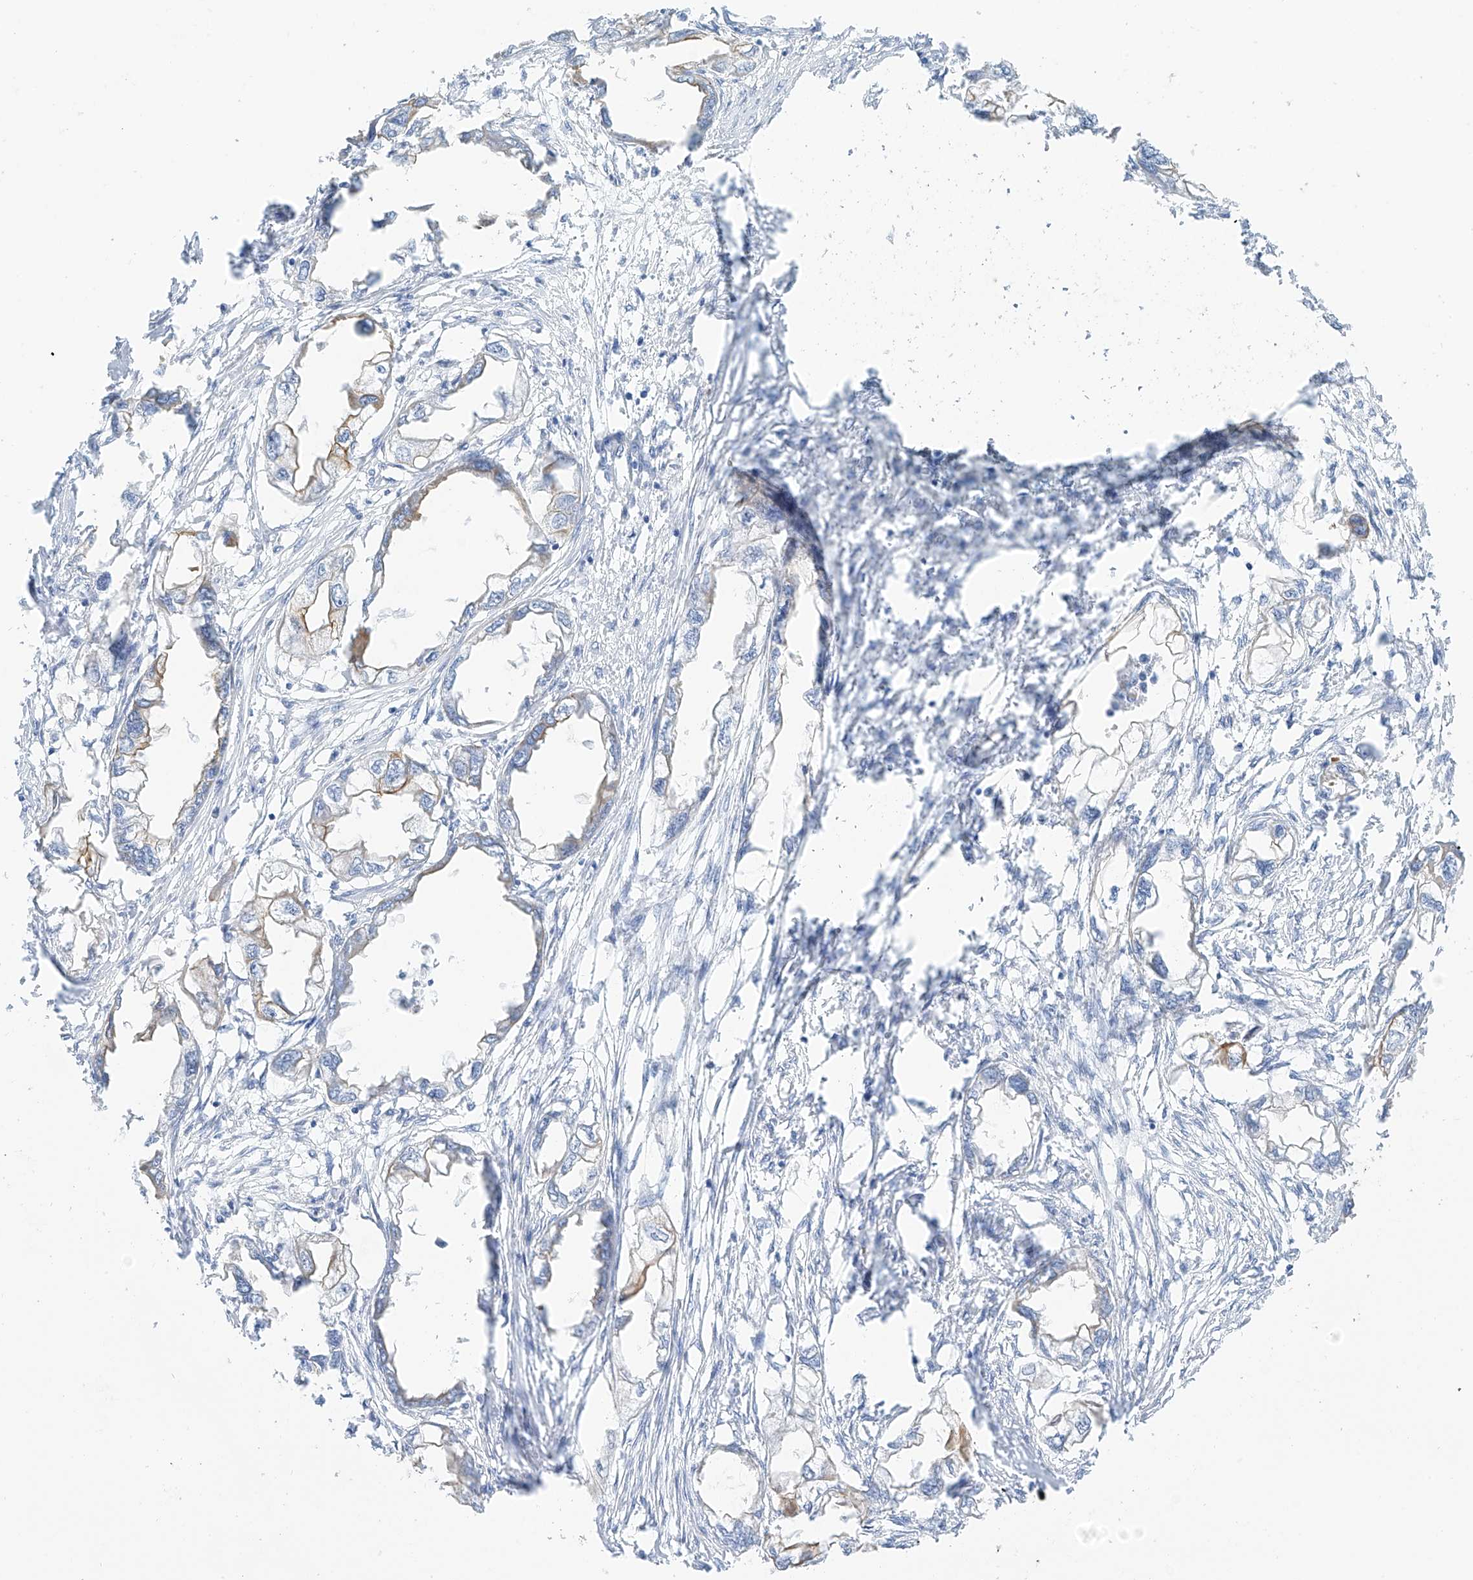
{"staining": {"intensity": "negative", "quantity": "none", "location": "none"}, "tissue": "endometrial cancer", "cell_type": "Tumor cells", "image_type": "cancer", "snomed": [{"axis": "morphology", "description": "Adenocarcinoma, NOS"}, {"axis": "morphology", "description": "Adenocarcinoma, metastatic, NOS"}, {"axis": "topography", "description": "Adipose tissue"}, {"axis": "topography", "description": "Endometrium"}], "caption": "Immunohistochemistry histopathology image of neoplastic tissue: human endometrial cancer (adenocarcinoma) stained with DAB (3,3'-diaminobenzidine) reveals no significant protein positivity in tumor cells. (DAB IHC with hematoxylin counter stain).", "gene": "PIK3C2B", "patient": {"sex": "female", "age": 67}}